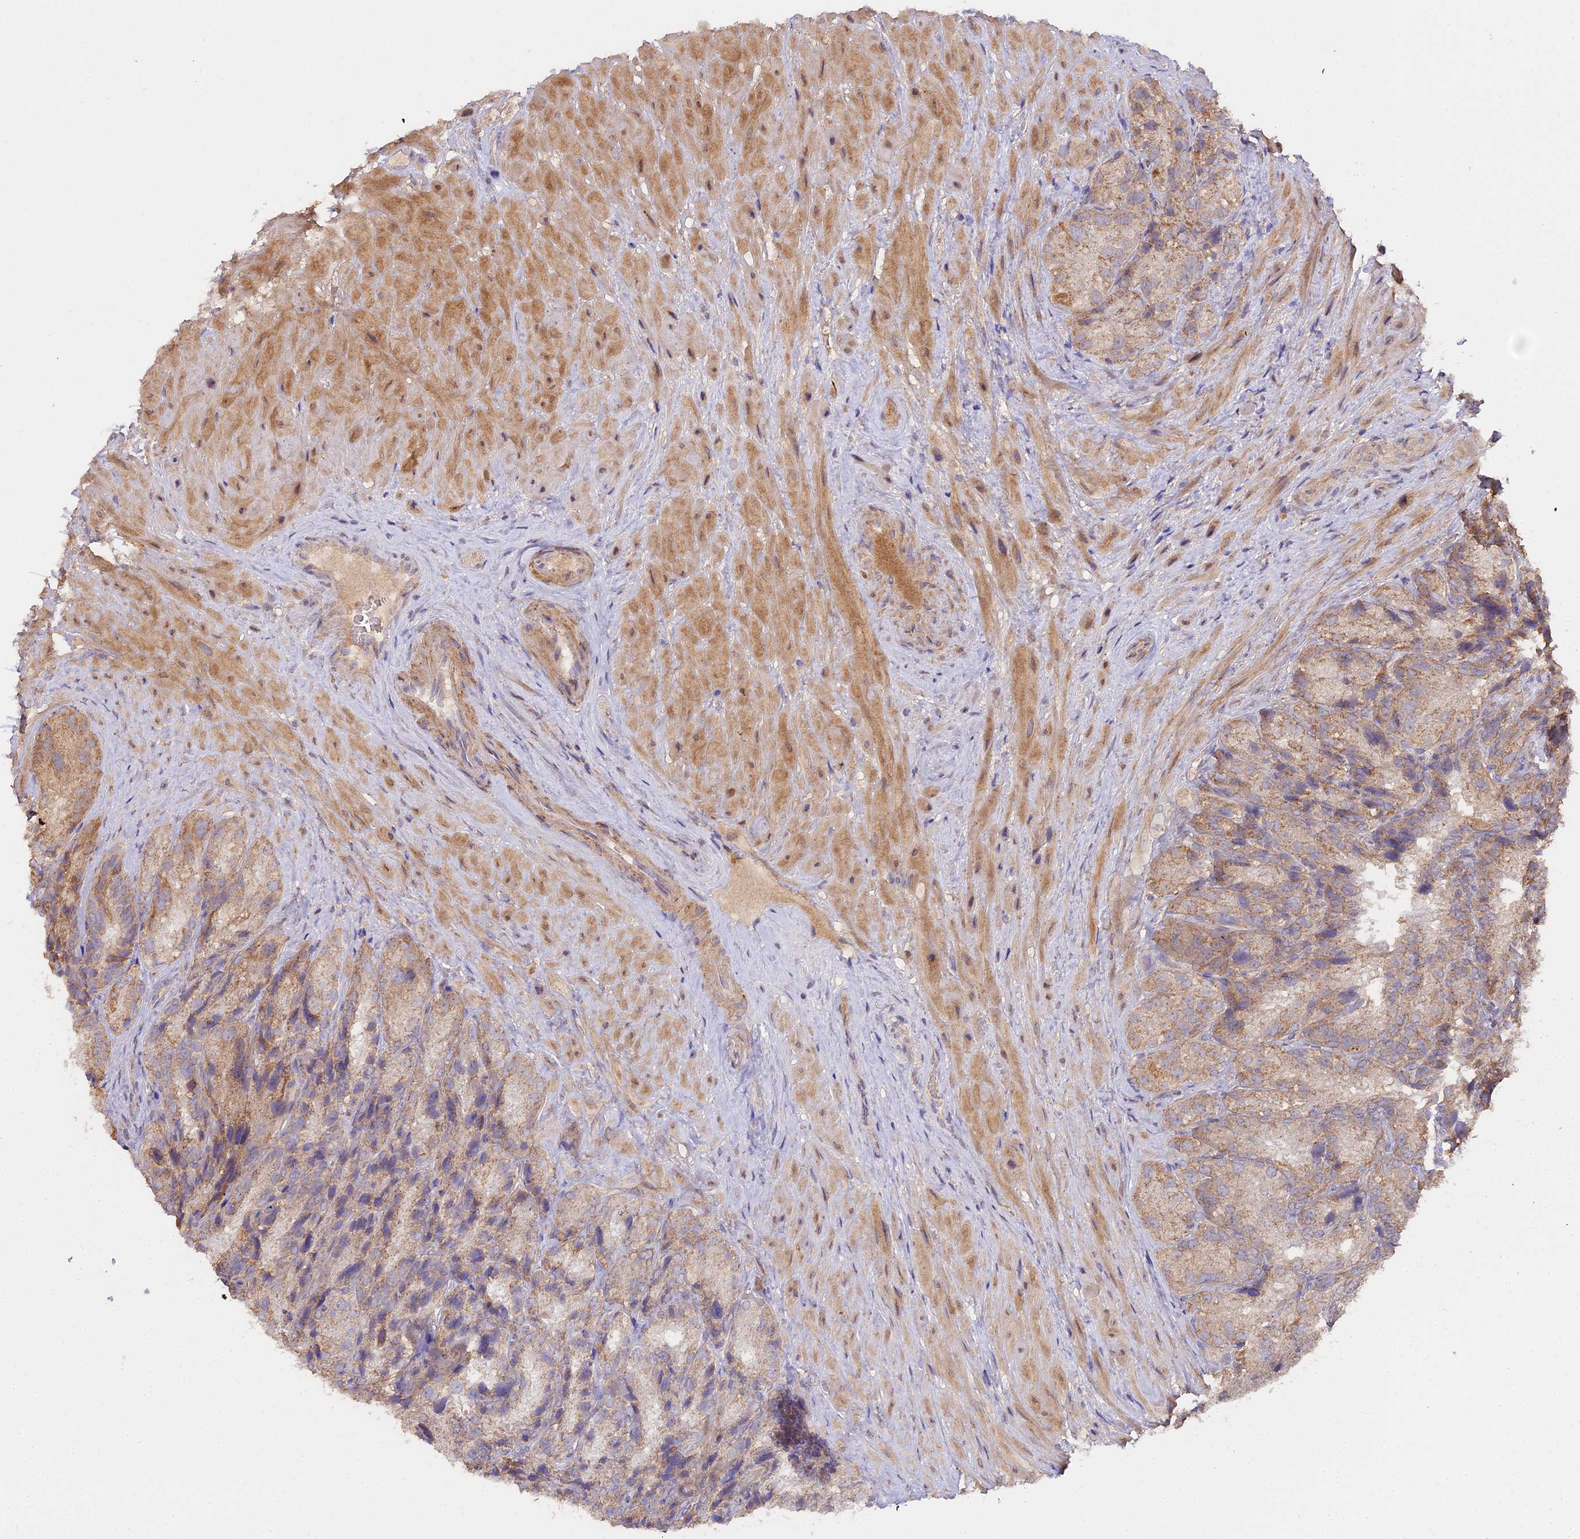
{"staining": {"intensity": "moderate", "quantity": ">75%", "location": "cytoplasmic/membranous"}, "tissue": "seminal vesicle", "cell_type": "Glandular cells", "image_type": "normal", "snomed": [{"axis": "morphology", "description": "Normal tissue, NOS"}, {"axis": "topography", "description": "Seminal veicle"}], "caption": "Immunohistochemistry (DAB) staining of unremarkable human seminal vesicle shows moderate cytoplasmic/membranous protein positivity in about >75% of glandular cells. Nuclei are stained in blue.", "gene": "METTL13", "patient": {"sex": "male", "age": 58}}